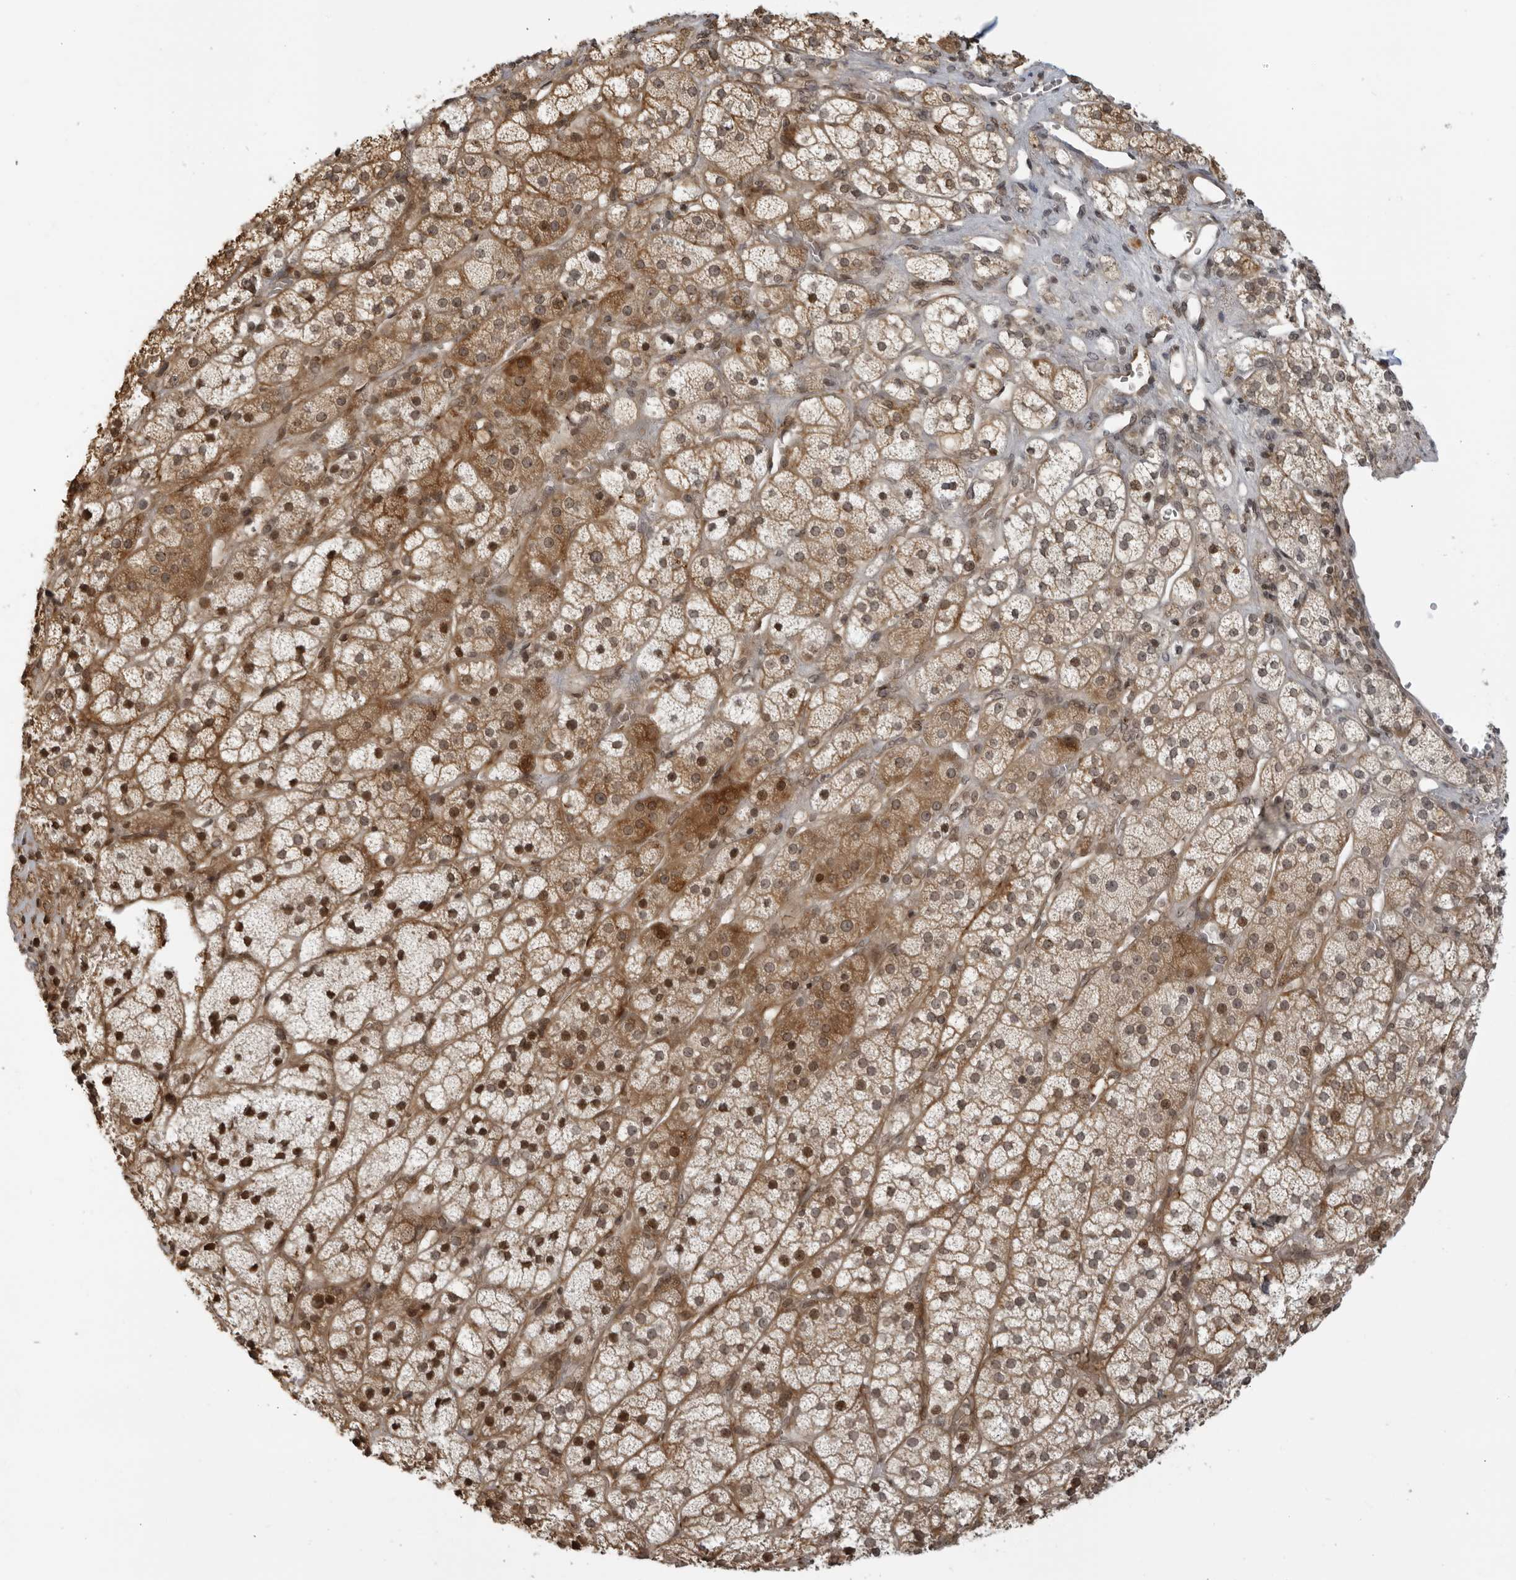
{"staining": {"intensity": "moderate", "quantity": ">75%", "location": "cytoplasmic/membranous,nuclear"}, "tissue": "adrenal gland", "cell_type": "Glandular cells", "image_type": "normal", "snomed": [{"axis": "morphology", "description": "Normal tissue, NOS"}, {"axis": "topography", "description": "Adrenal gland"}], "caption": "A medium amount of moderate cytoplasmic/membranous,nuclear expression is identified in approximately >75% of glandular cells in normal adrenal gland.", "gene": "TCF21", "patient": {"sex": "female", "age": 44}}